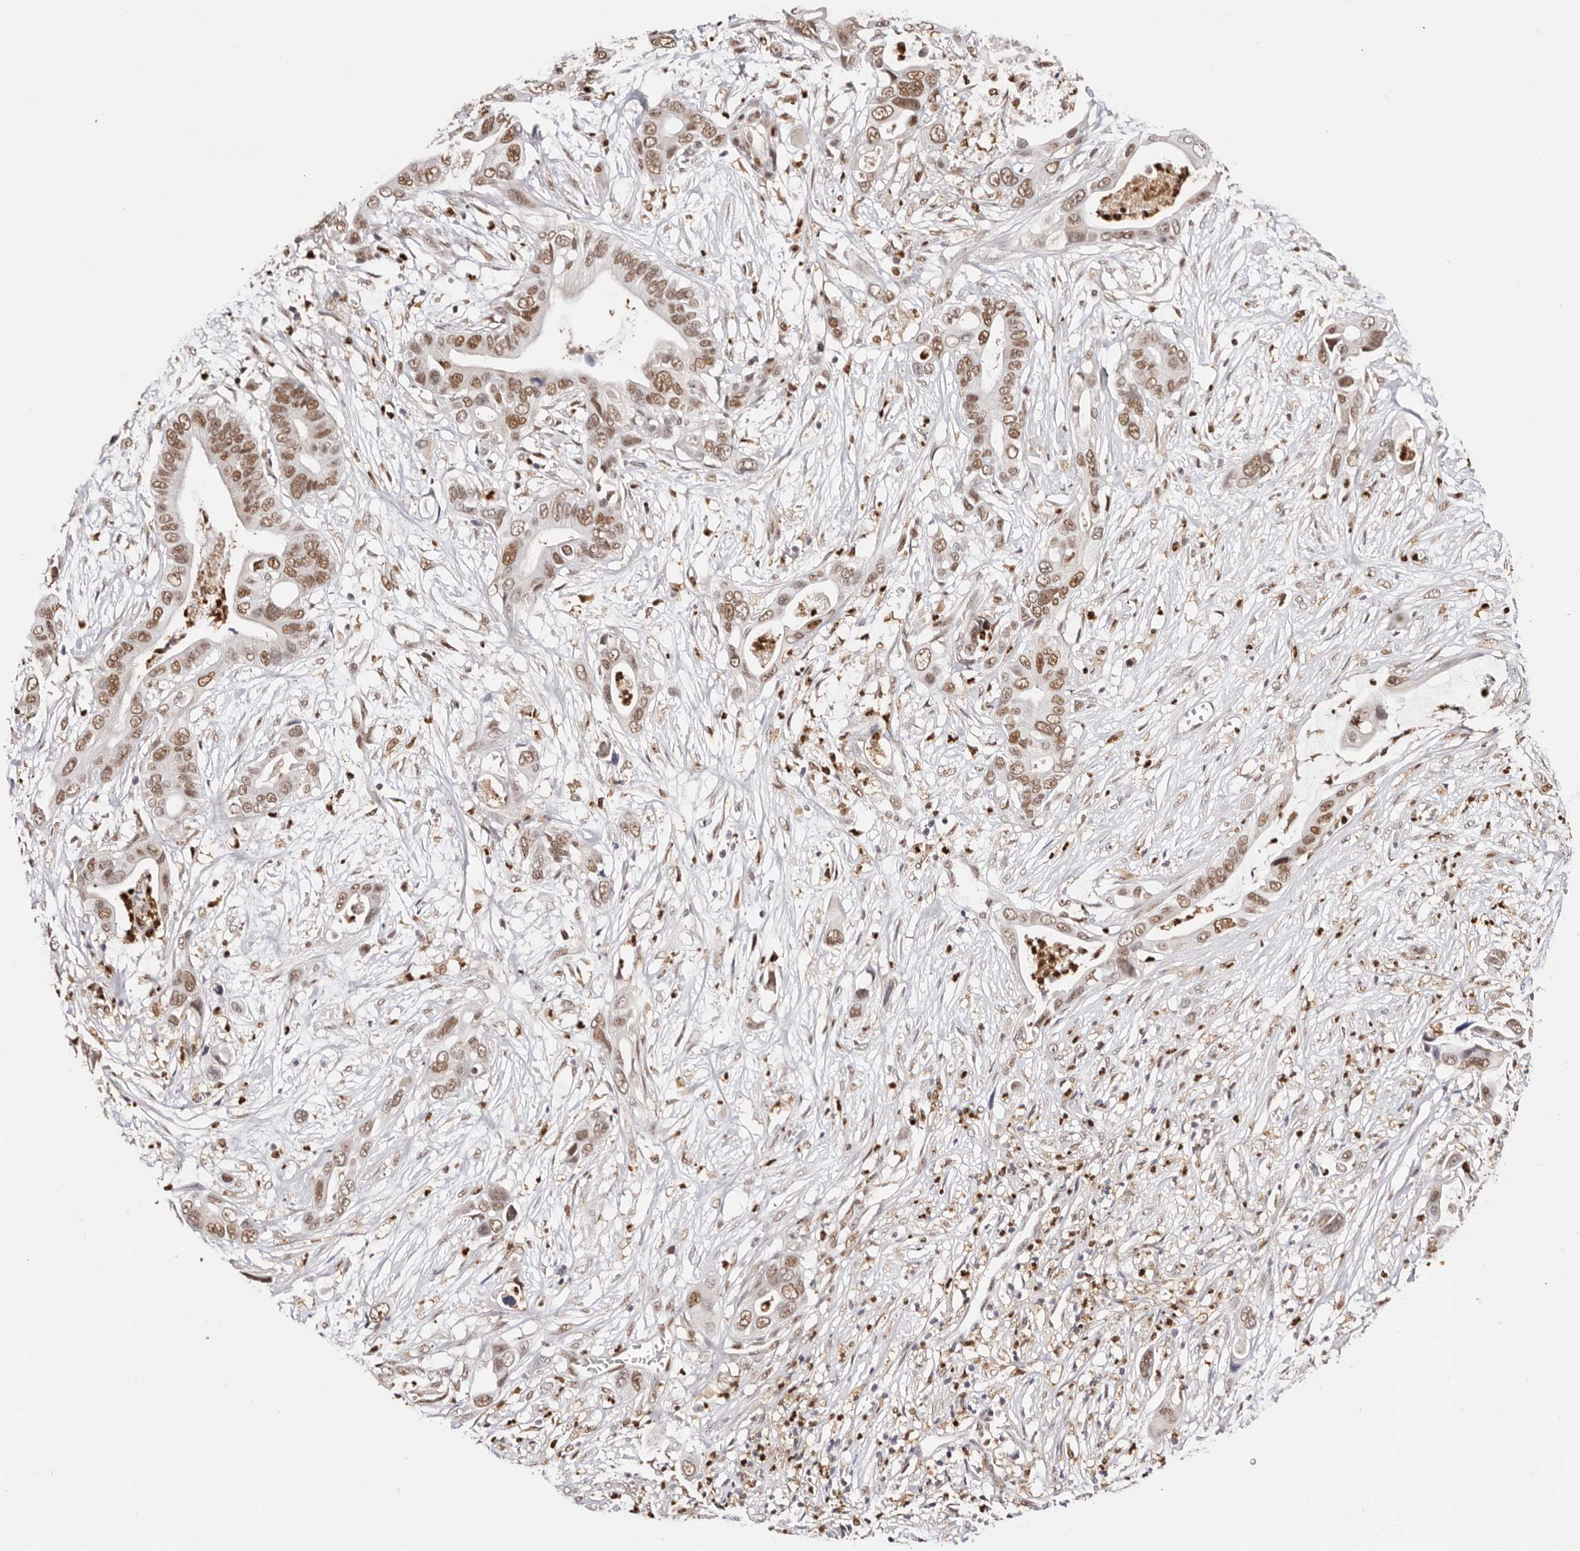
{"staining": {"intensity": "moderate", "quantity": ">75%", "location": "nuclear"}, "tissue": "pancreatic cancer", "cell_type": "Tumor cells", "image_type": "cancer", "snomed": [{"axis": "morphology", "description": "Adenocarcinoma, NOS"}, {"axis": "topography", "description": "Pancreas"}], "caption": "A micrograph of human pancreatic cancer (adenocarcinoma) stained for a protein displays moderate nuclear brown staining in tumor cells. The protein is stained brown, and the nuclei are stained in blue (DAB IHC with brightfield microscopy, high magnification).", "gene": "TKT", "patient": {"sex": "male", "age": 66}}